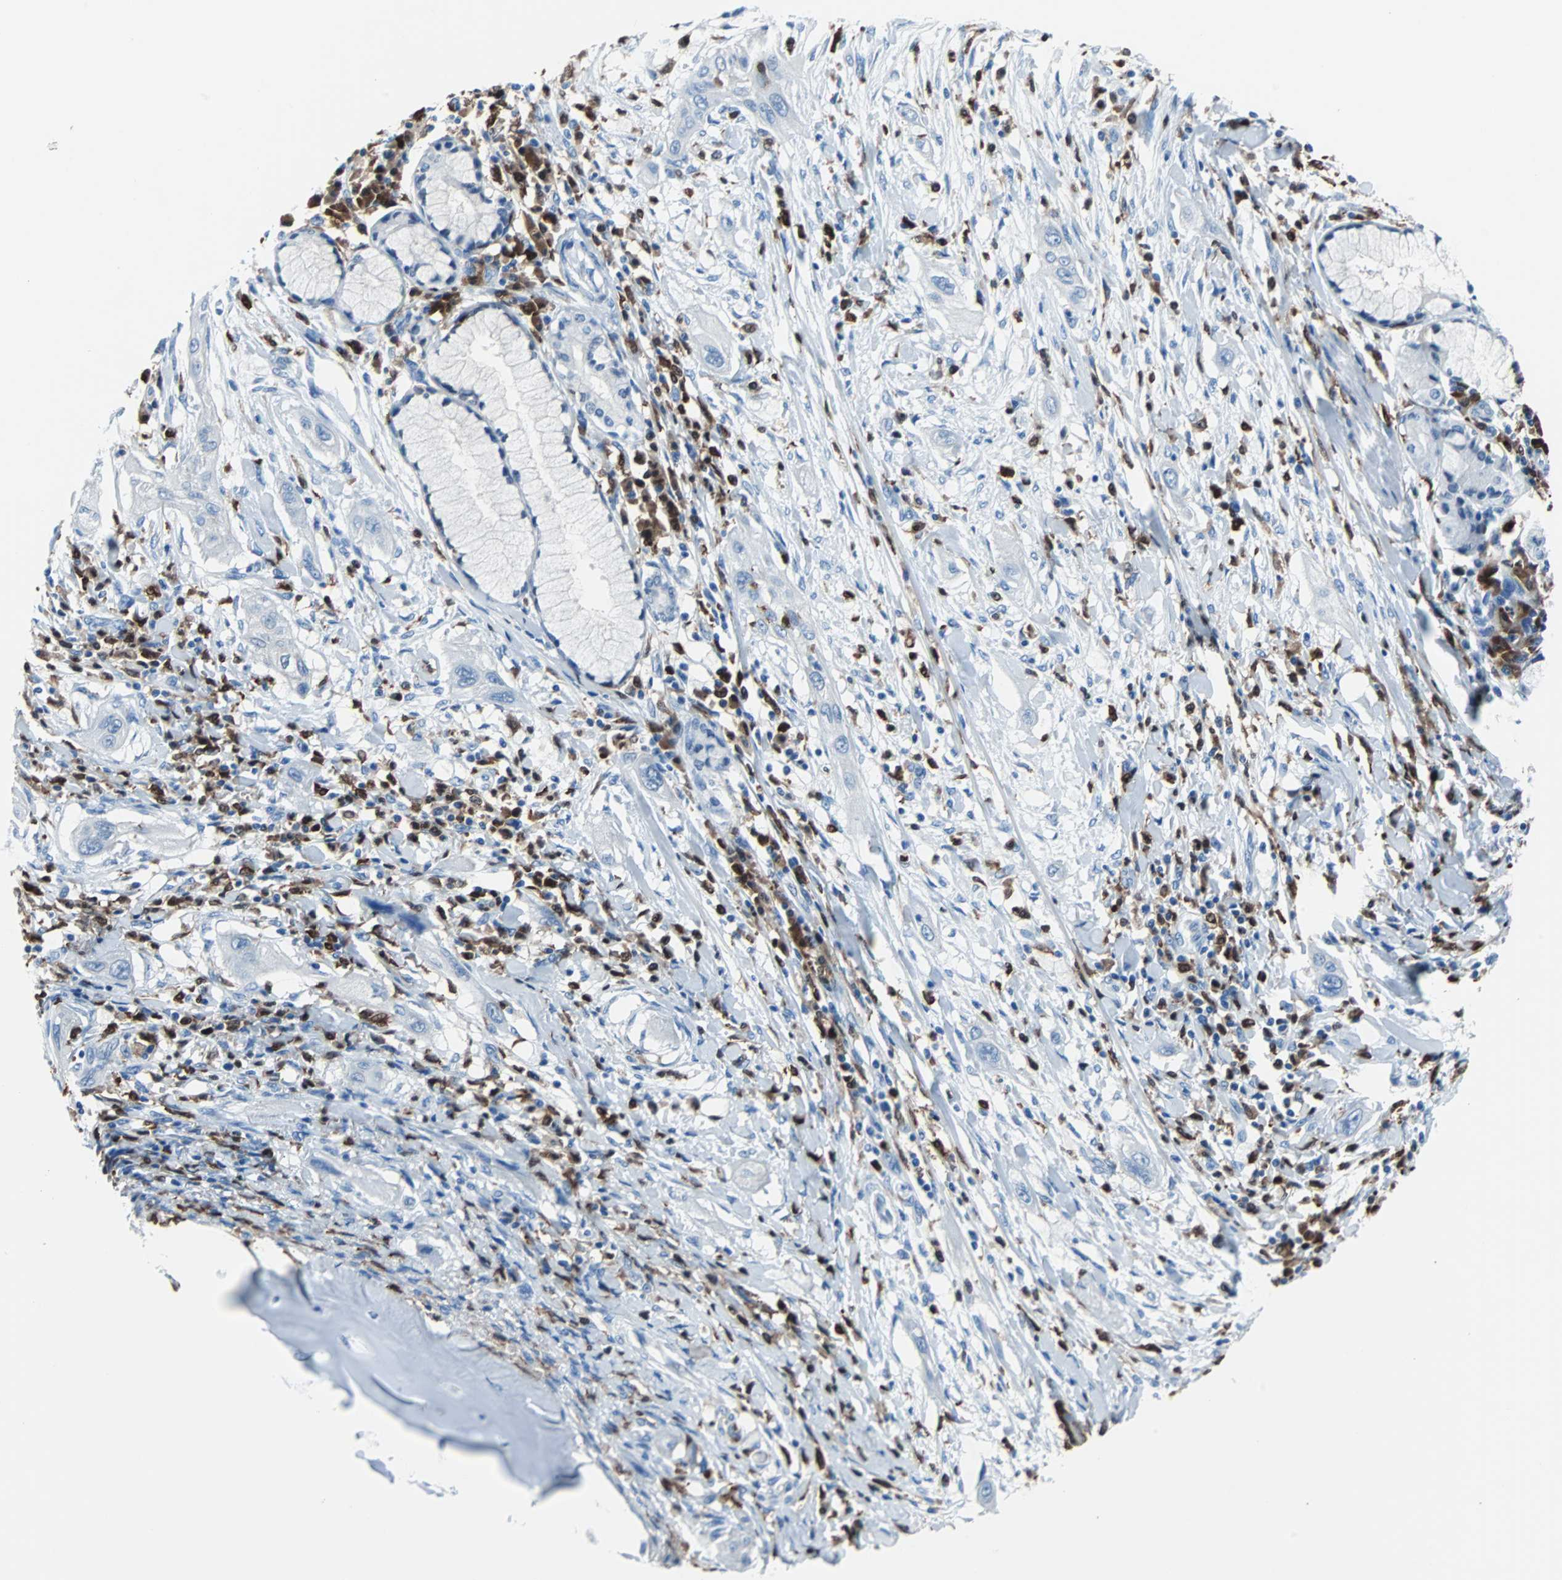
{"staining": {"intensity": "negative", "quantity": "none", "location": "none"}, "tissue": "lung cancer", "cell_type": "Tumor cells", "image_type": "cancer", "snomed": [{"axis": "morphology", "description": "Squamous cell carcinoma, NOS"}, {"axis": "topography", "description": "Lung"}], "caption": "Immunohistochemistry of human squamous cell carcinoma (lung) shows no expression in tumor cells.", "gene": "SYK", "patient": {"sex": "female", "age": 47}}